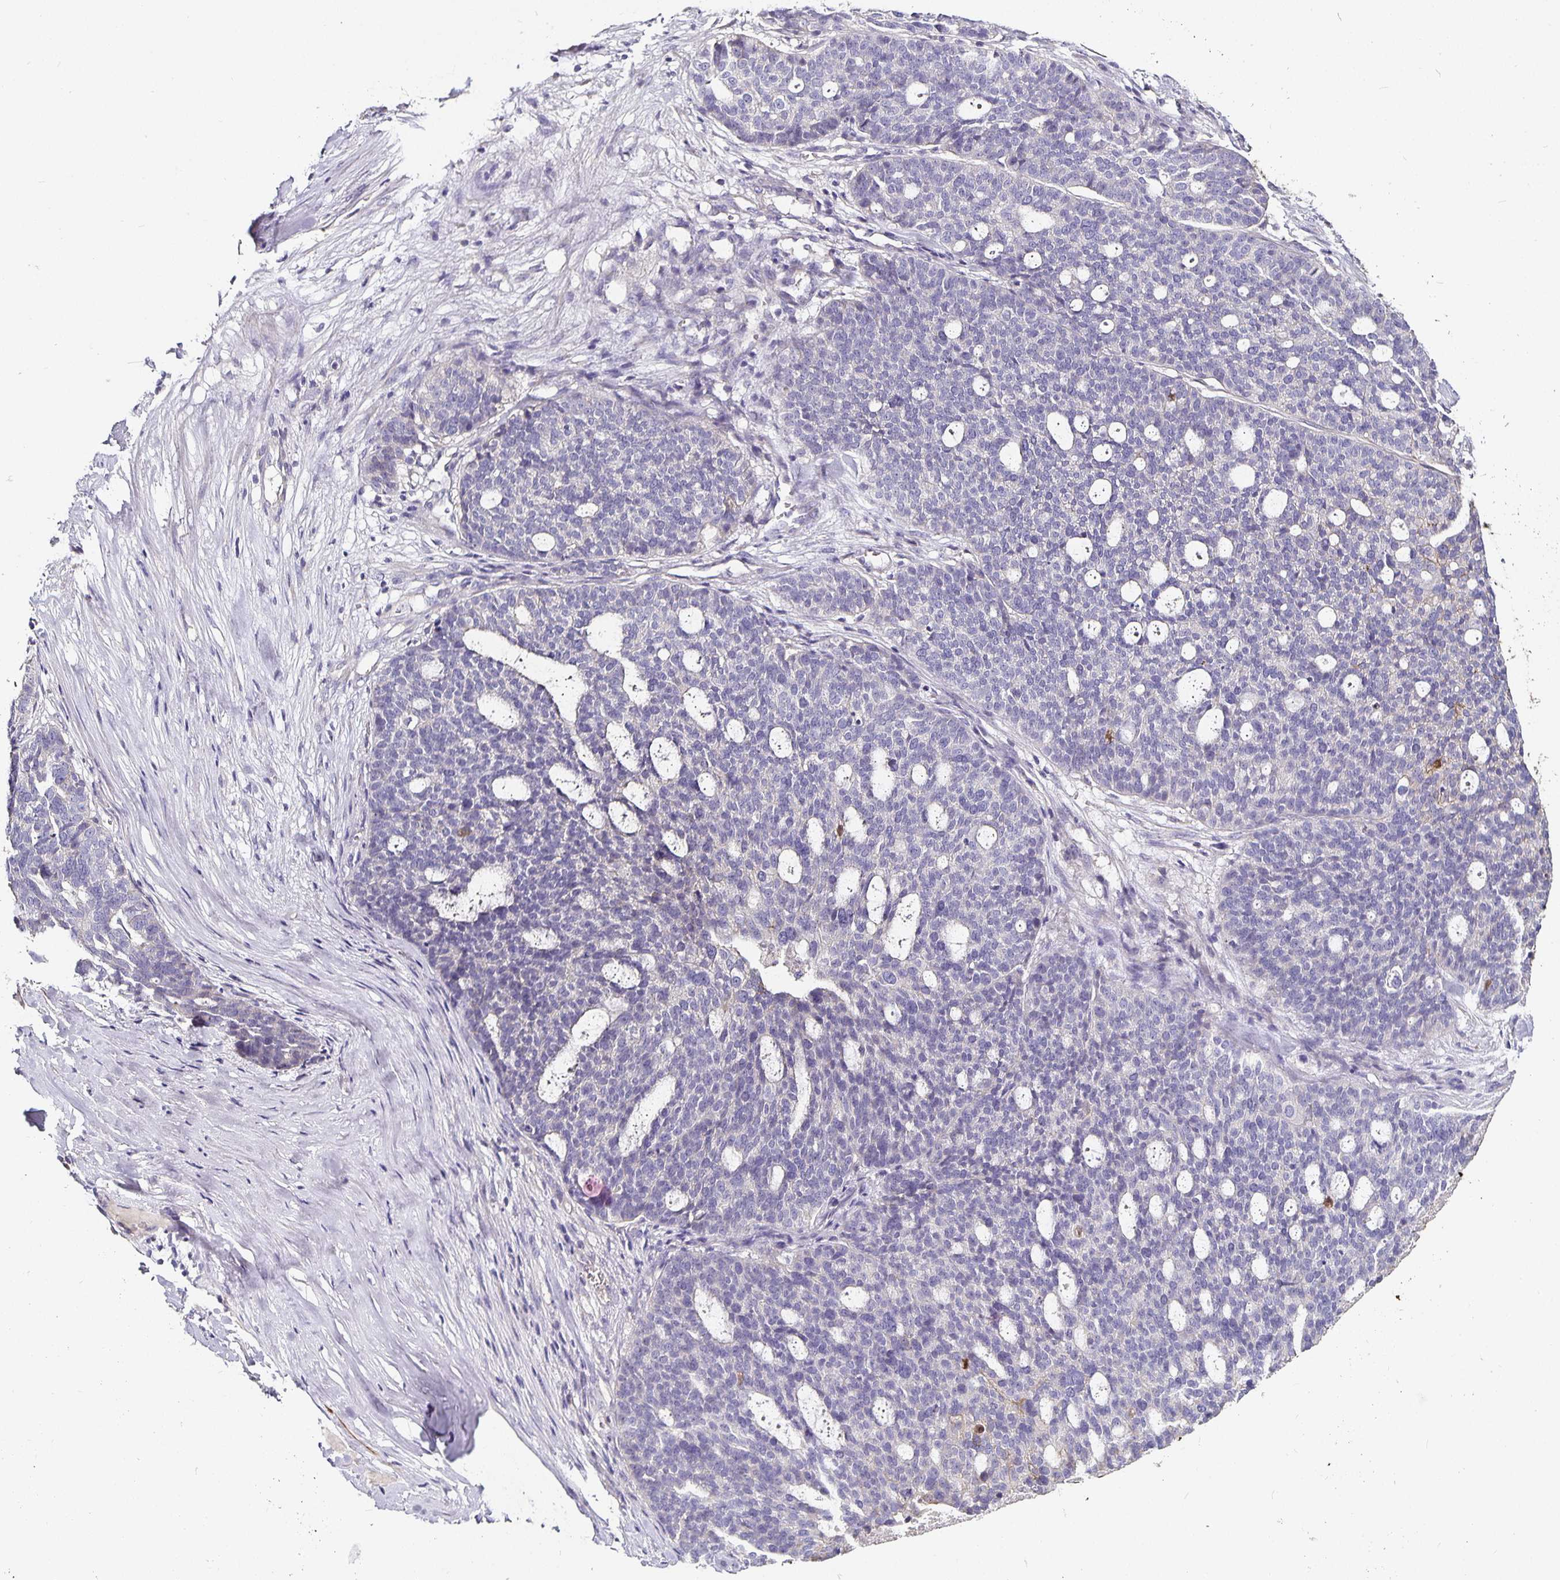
{"staining": {"intensity": "negative", "quantity": "none", "location": "none"}, "tissue": "ovarian cancer", "cell_type": "Tumor cells", "image_type": "cancer", "snomed": [{"axis": "morphology", "description": "Cystadenocarcinoma, serous, NOS"}, {"axis": "topography", "description": "Ovary"}], "caption": "Immunohistochemistry of human ovarian cancer (serous cystadenocarcinoma) displays no staining in tumor cells. (Brightfield microscopy of DAB IHC at high magnification).", "gene": "CA12", "patient": {"sex": "female", "age": 59}}